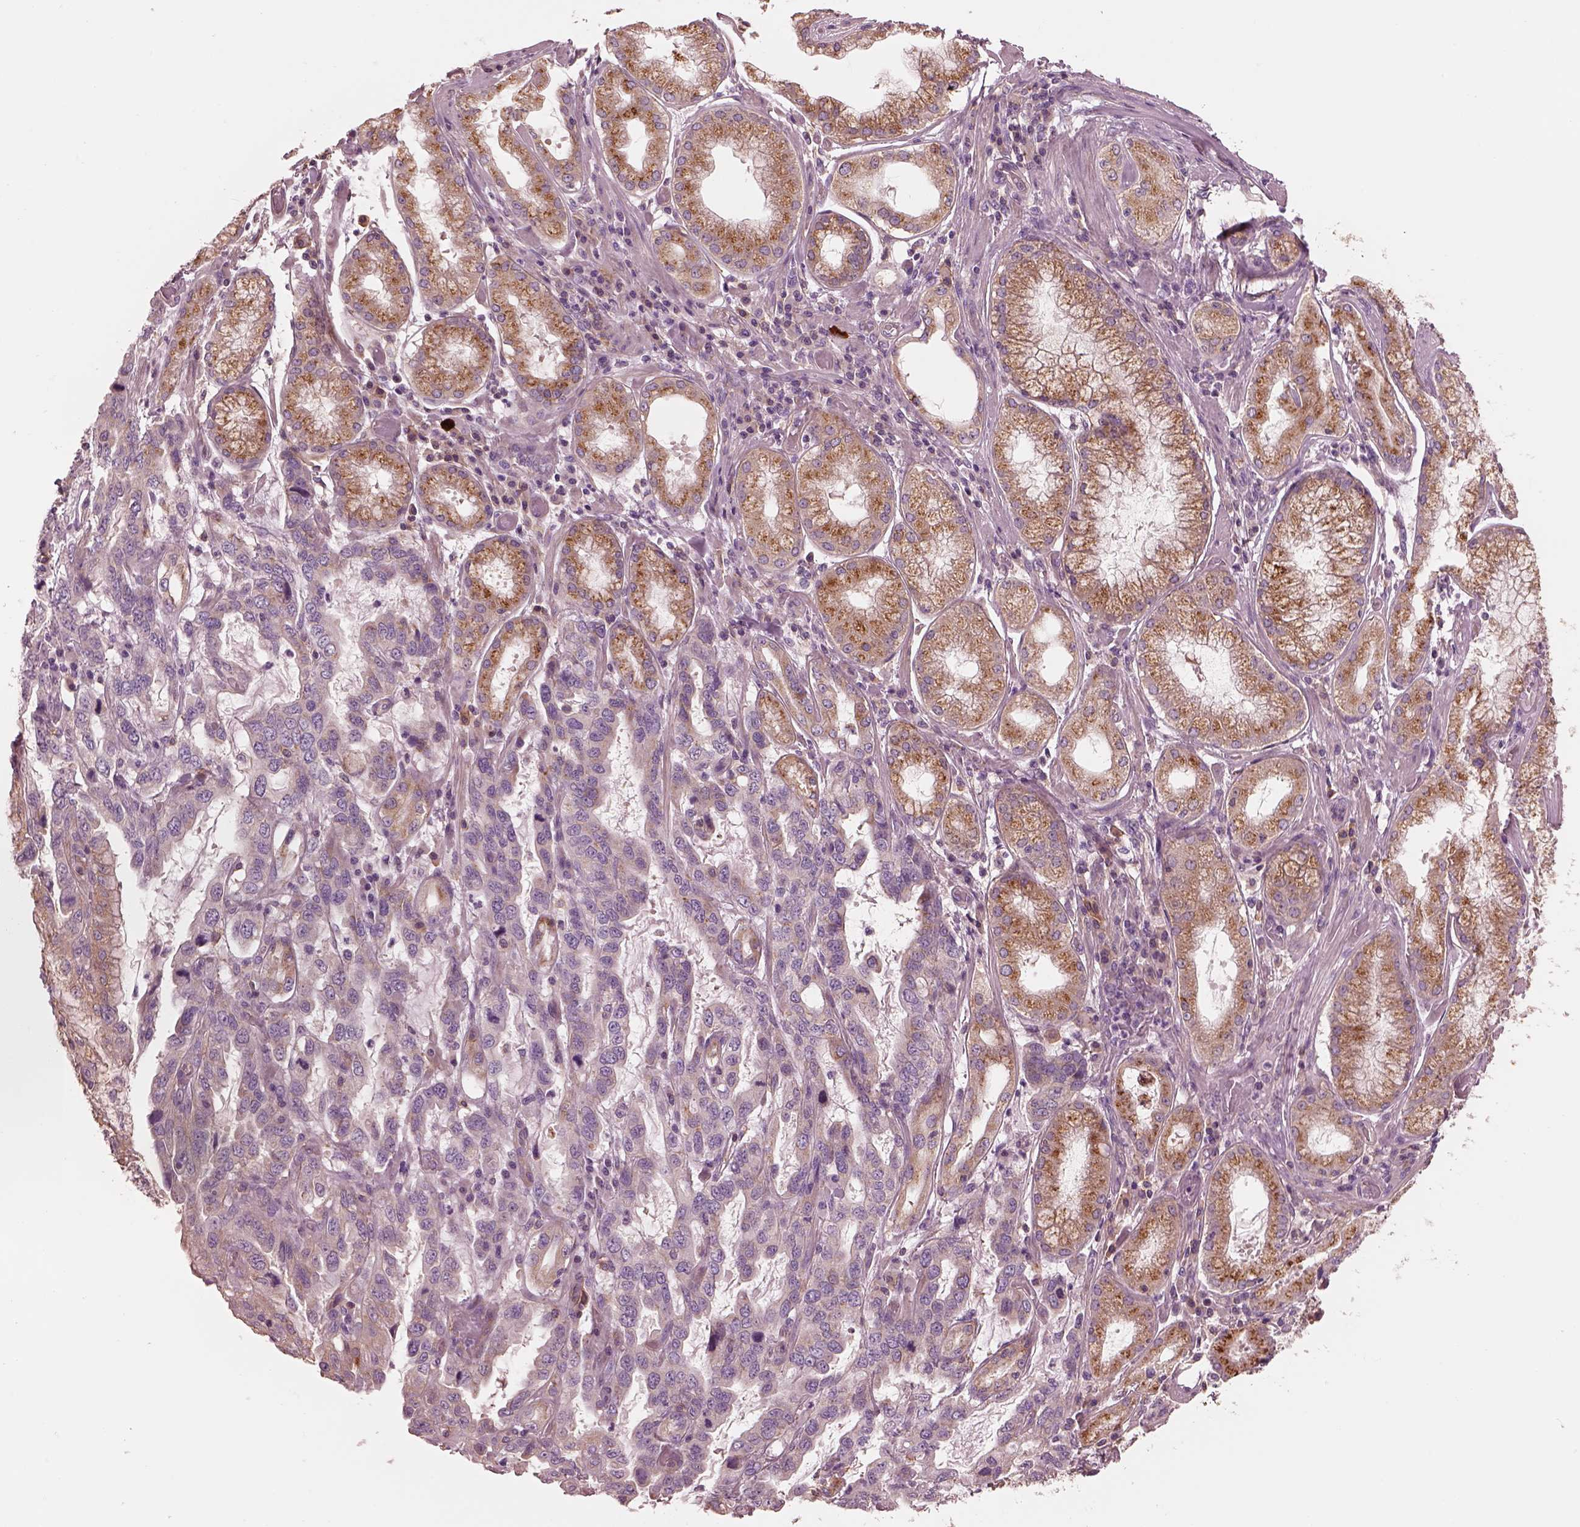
{"staining": {"intensity": "moderate", "quantity": "25%-75%", "location": "cytoplasmic/membranous"}, "tissue": "stomach cancer", "cell_type": "Tumor cells", "image_type": "cancer", "snomed": [{"axis": "morphology", "description": "Adenocarcinoma, NOS"}, {"axis": "topography", "description": "Stomach, lower"}], "caption": "This is a micrograph of immunohistochemistry staining of stomach adenocarcinoma, which shows moderate positivity in the cytoplasmic/membranous of tumor cells.", "gene": "ELAPOR1", "patient": {"sex": "female", "age": 76}}